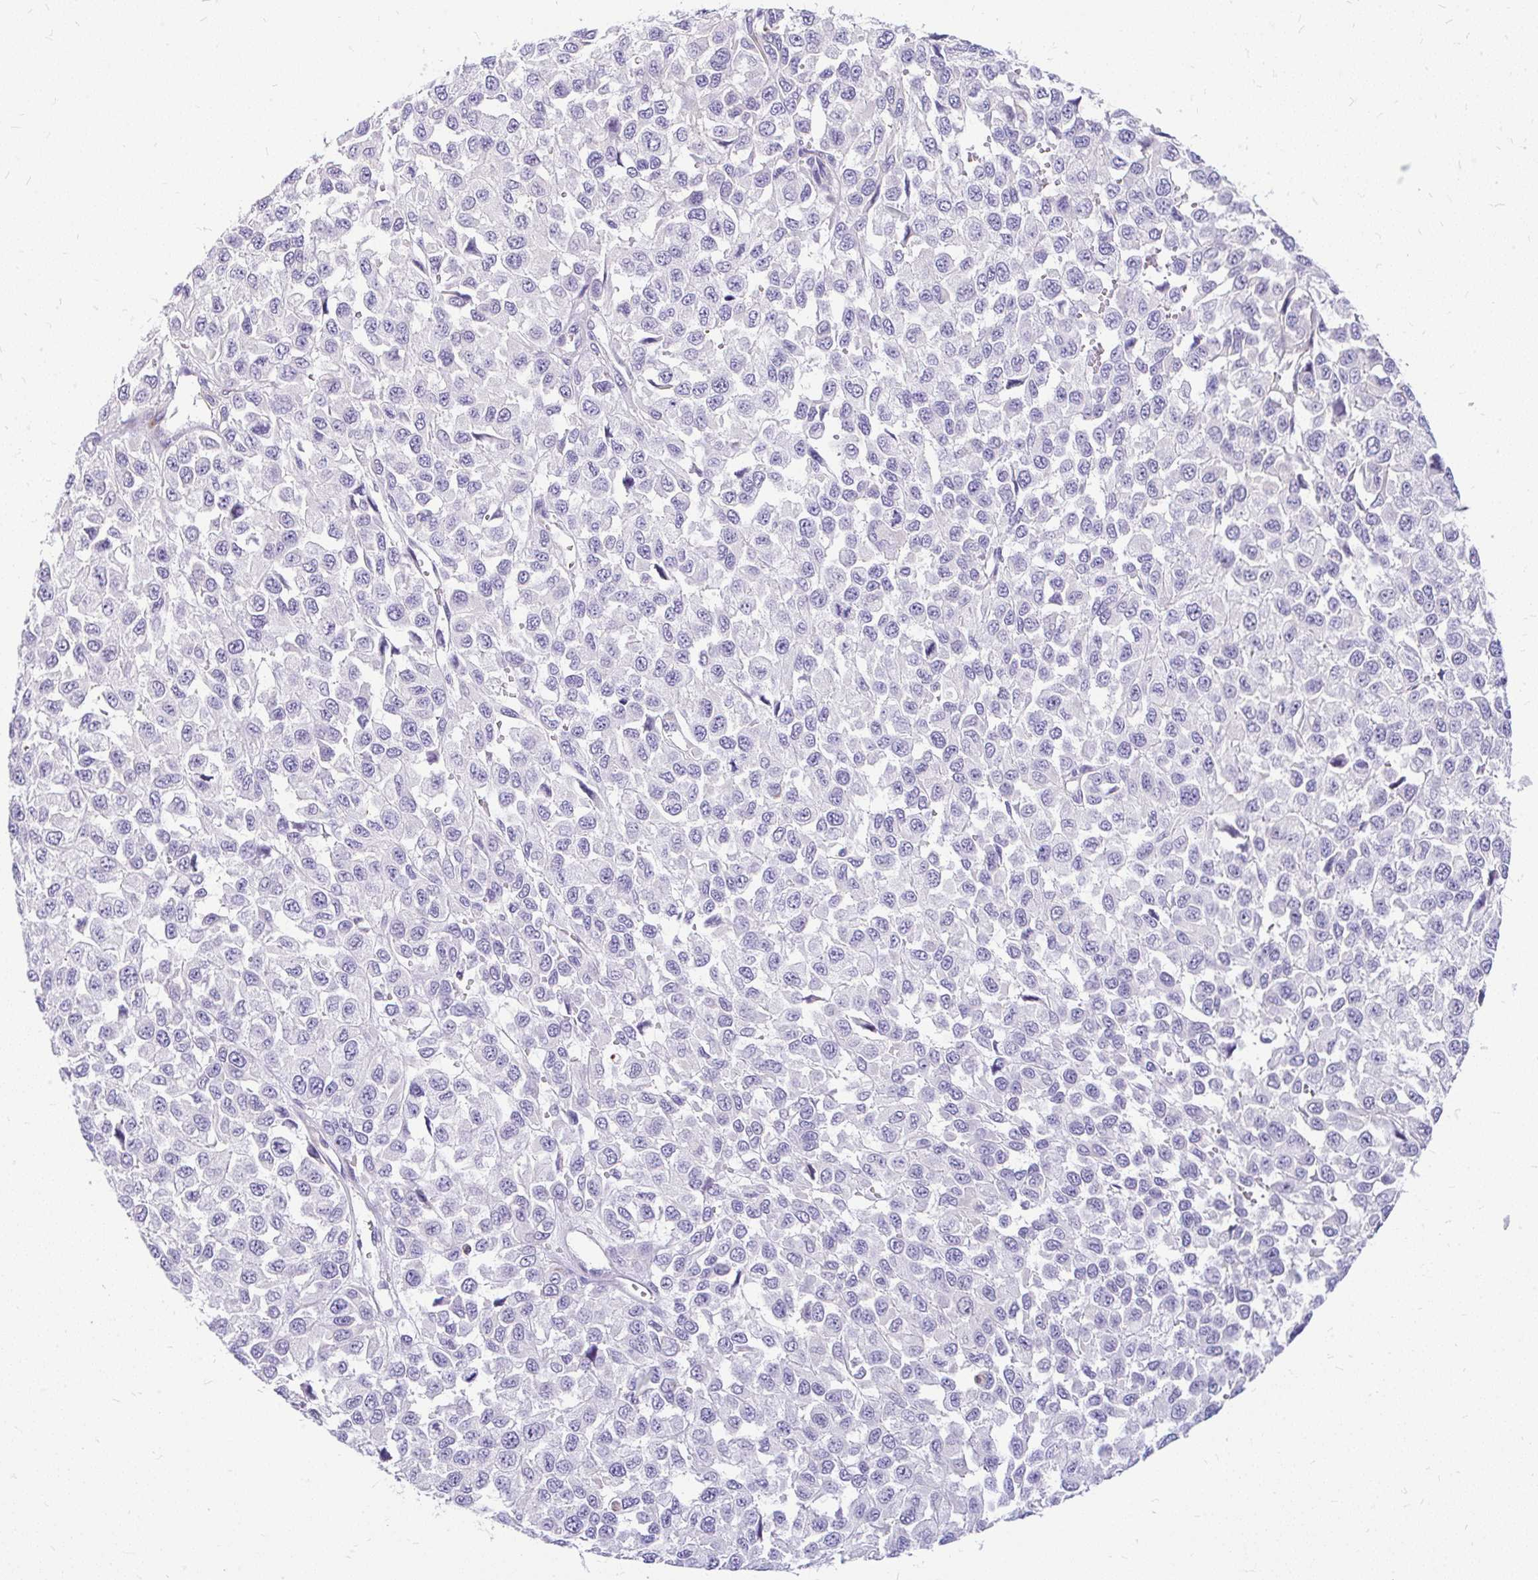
{"staining": {"intensity": "negative", "quantity": "none", "location": "none"}, "tissue": "melanoma", "cell_type": "Tumor cells", "image_type": "cancer", "snomed": [{"axis": "morphology", "description": "Malignant melanoma, NOS"}, {"axis": "topography", "description": "Skin"}], "caption": "This is an IHC histopathology image of malignant melanoma. There is no positivity in tumor cells.", "gene": "FAM83C", "patient": {"sex": "male", "age": 62}}